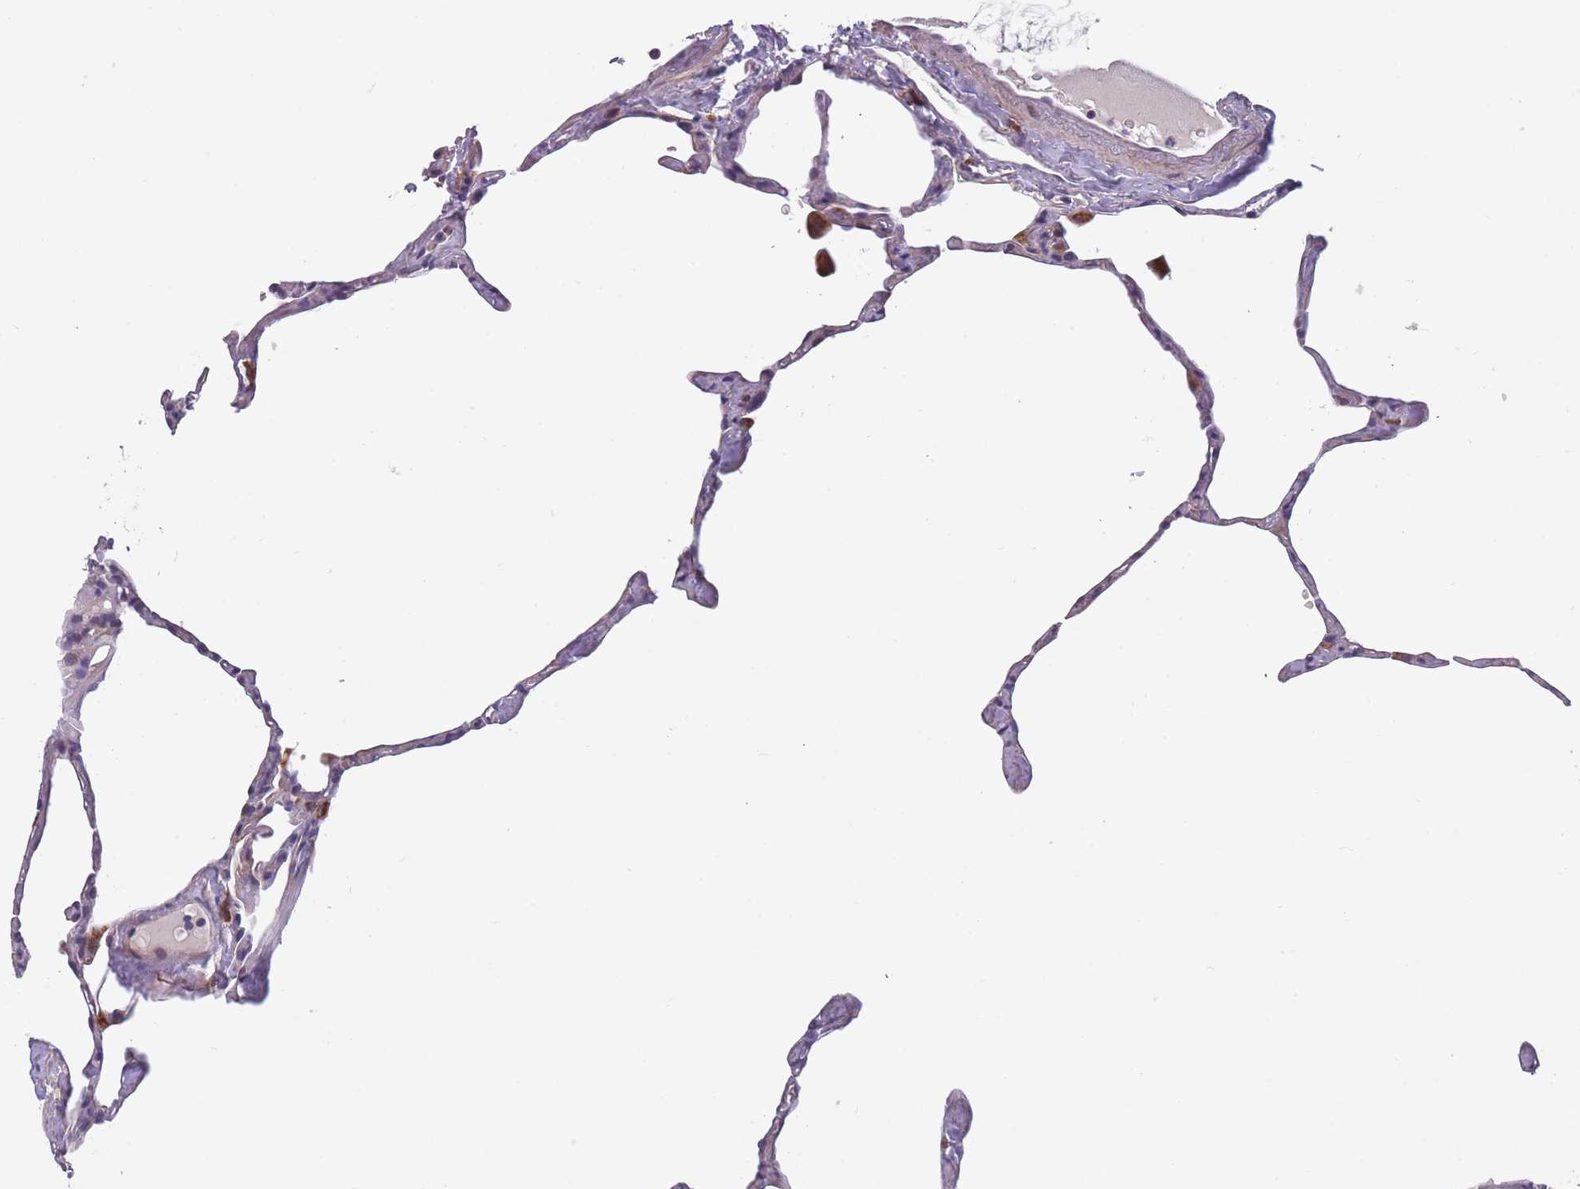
{"staining": {"intensity": "negative", "quantity": "none", "location": "none"}, "tissue": "lung", "cell_type": "Alveolar cells", "image_type": "normal", "snomed": [{"axis": "morphology", "description": "Normal tissue, NOS"}, {"axis": "topography", "description": "Lung"}], "caption": "This image is of normal lung stained with immunohistochemistry (IHC) to label a protein in brown with the nuclei are counter-stained blue. There is no positivity in alveolar cells.", "gene": "FAM83F", "patient": {"sex": "male", "age": 65}}